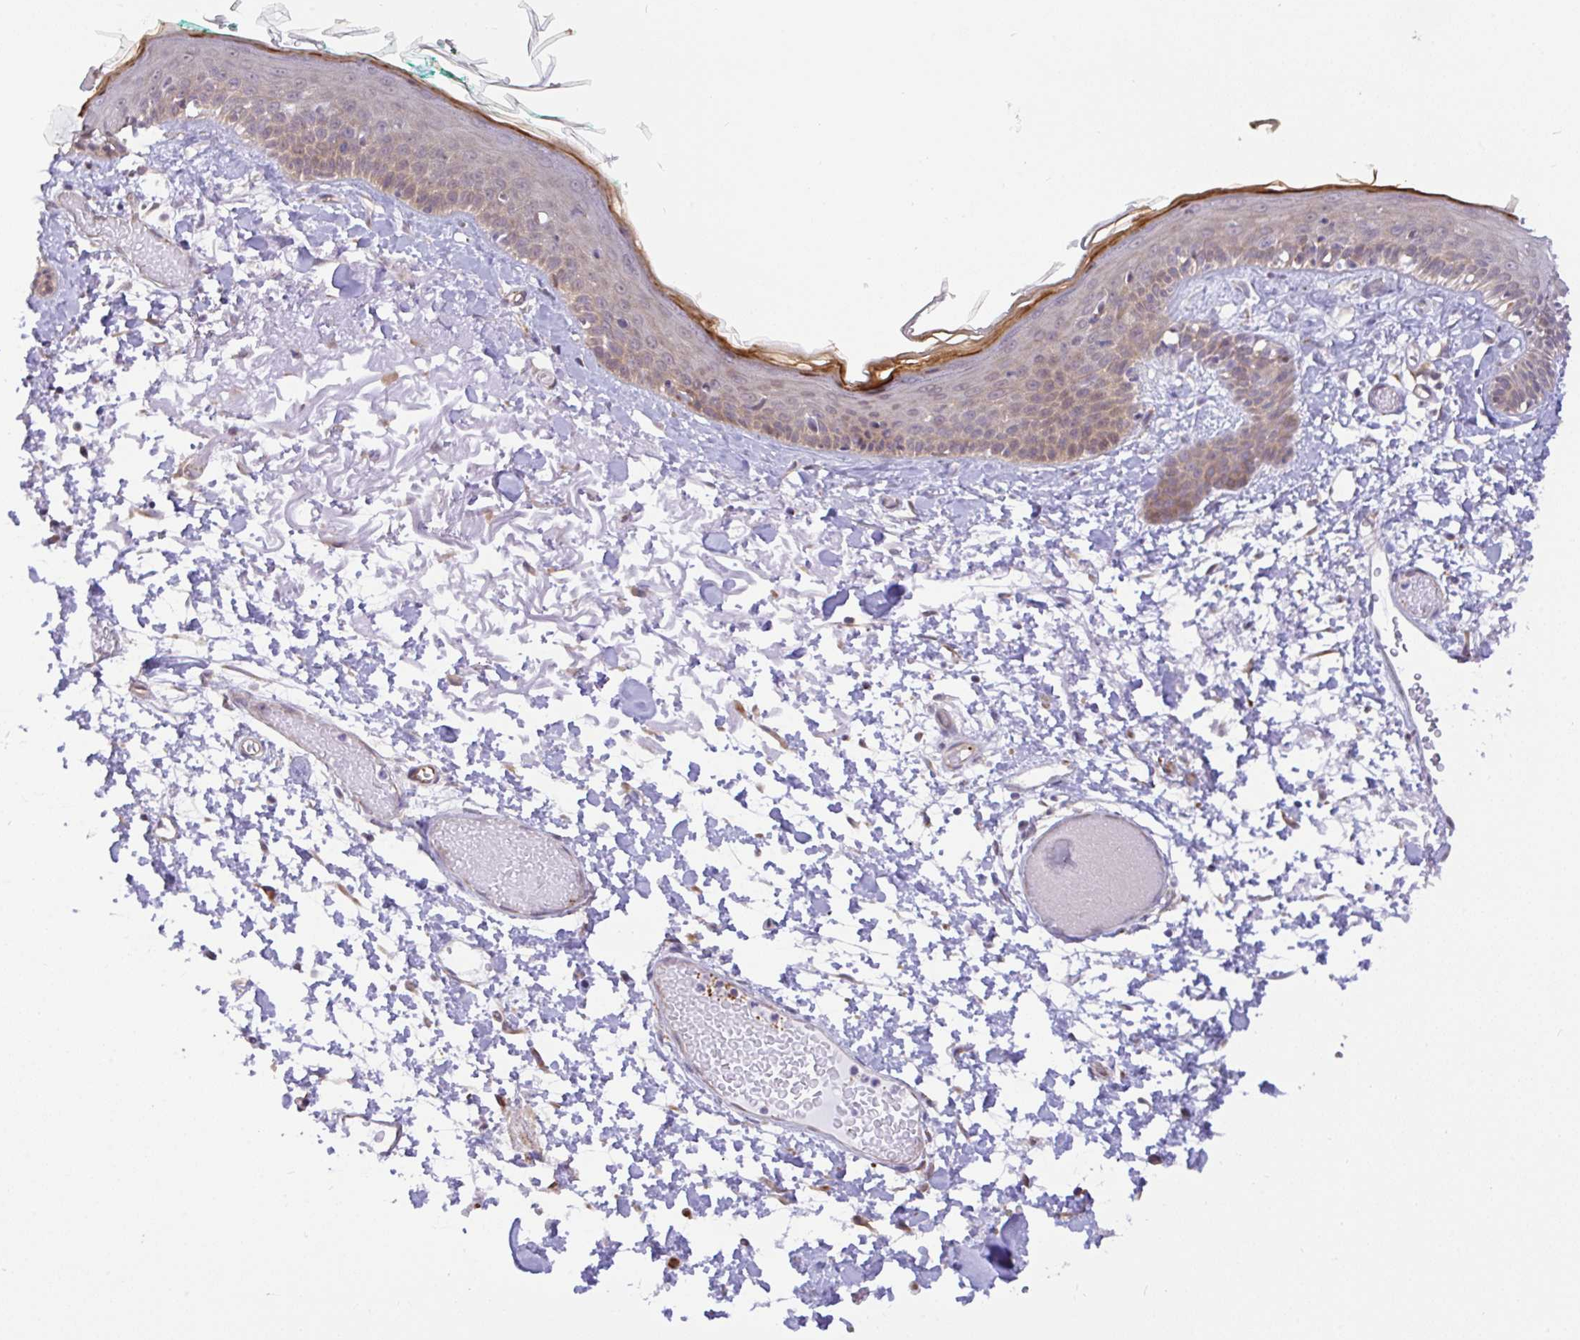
{"staining": {"intensity": "weak", "quantity": ">75%", "location": "cytoplasmic/membranous"}, "tissue": "skin", "cell_type": "Fibroblasts", "image_type": "normal", "snomed": [{"axis": "morphology", "description": "Normal tissue, NOS"}, {"axis": "topography", "description": "Skin"}], "caption": "Immunohistochemical staining of normal skin exhibits weak cytoplasmic/membranous protein staining in approximately >75% of fibroblasts.", "gene": "DLEU7", "patient": {"sex": "male", "age": 79}}